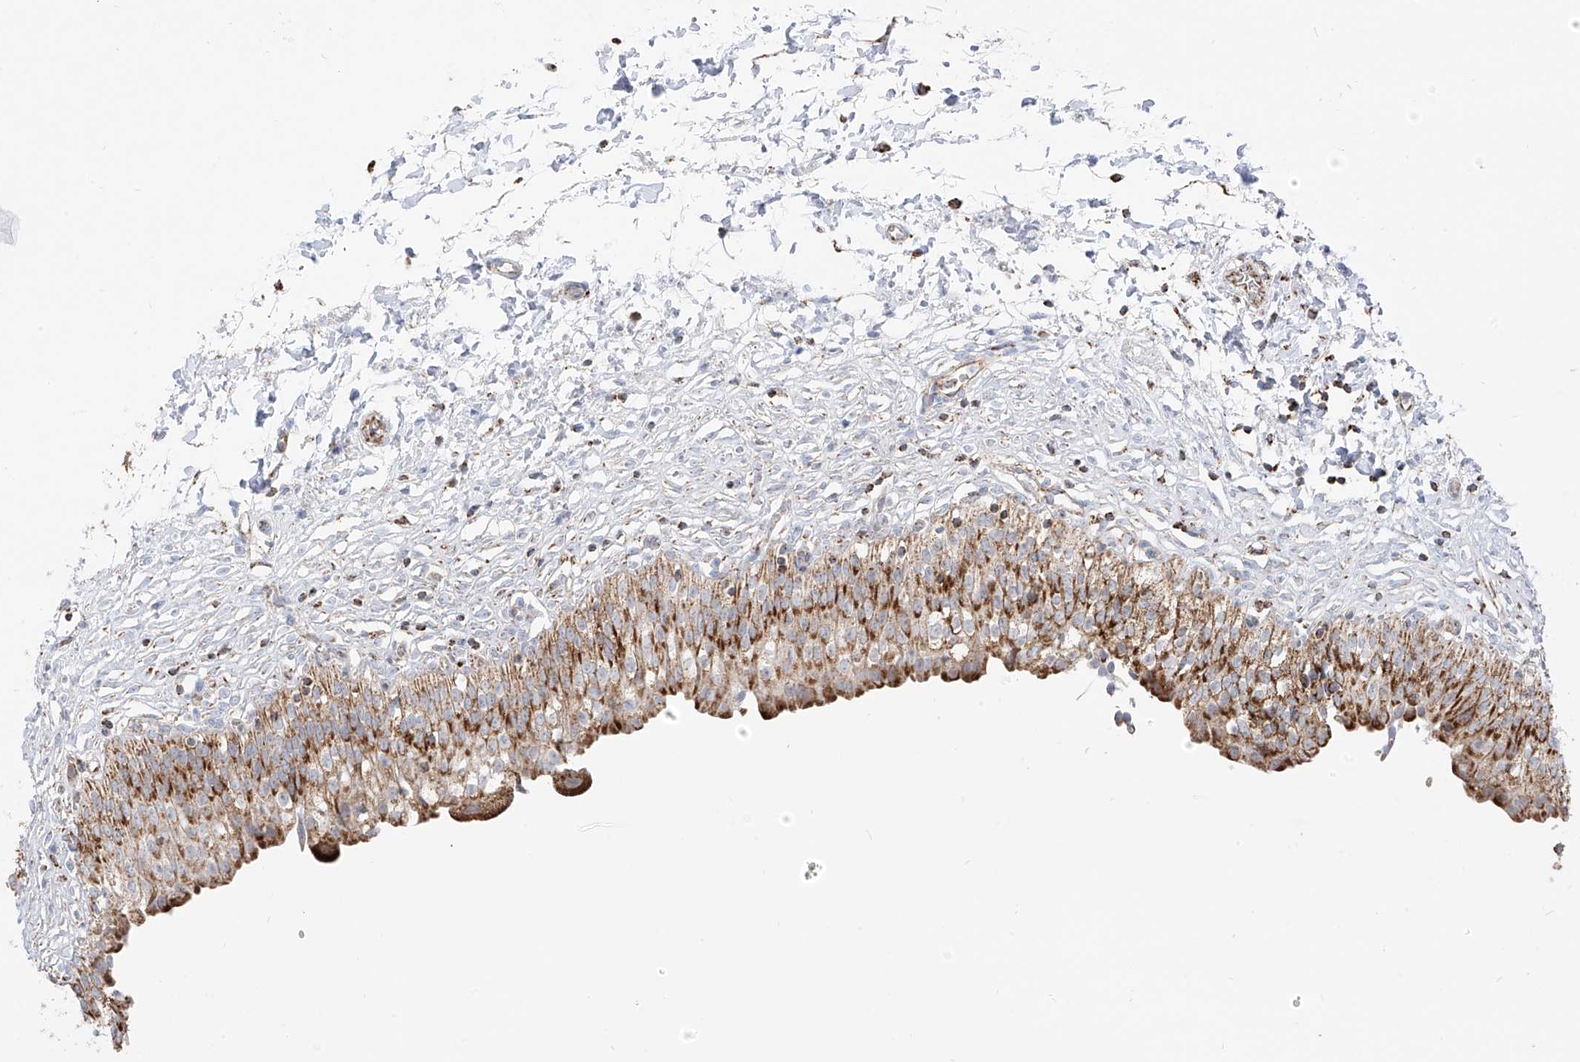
{"staining": {"intensity": "moderate", "quantity": ">75%", "location": "cytoplasmic/membranous"}, "tissue": "urinary bladder", "cell_type": "Urothelial cells", "image_type": "normal", "snomed": [{"axis": "morphology", "description": "Normal tissue, NOS"}, {"axis": "topography", "description": "Urinary bladder"}], "caption": "Immunohistochemical staining of unremarkable human urinary bladder demonstrates >75% levels of moderate cytoplasmic/membranous protein staining in approximately >75% of urothelial cells. (brown staining indicates protein expression, while blue staining denotes nuclei).", "gene": "ETHE1", "patient": {"sex": "male", "age": 55}}